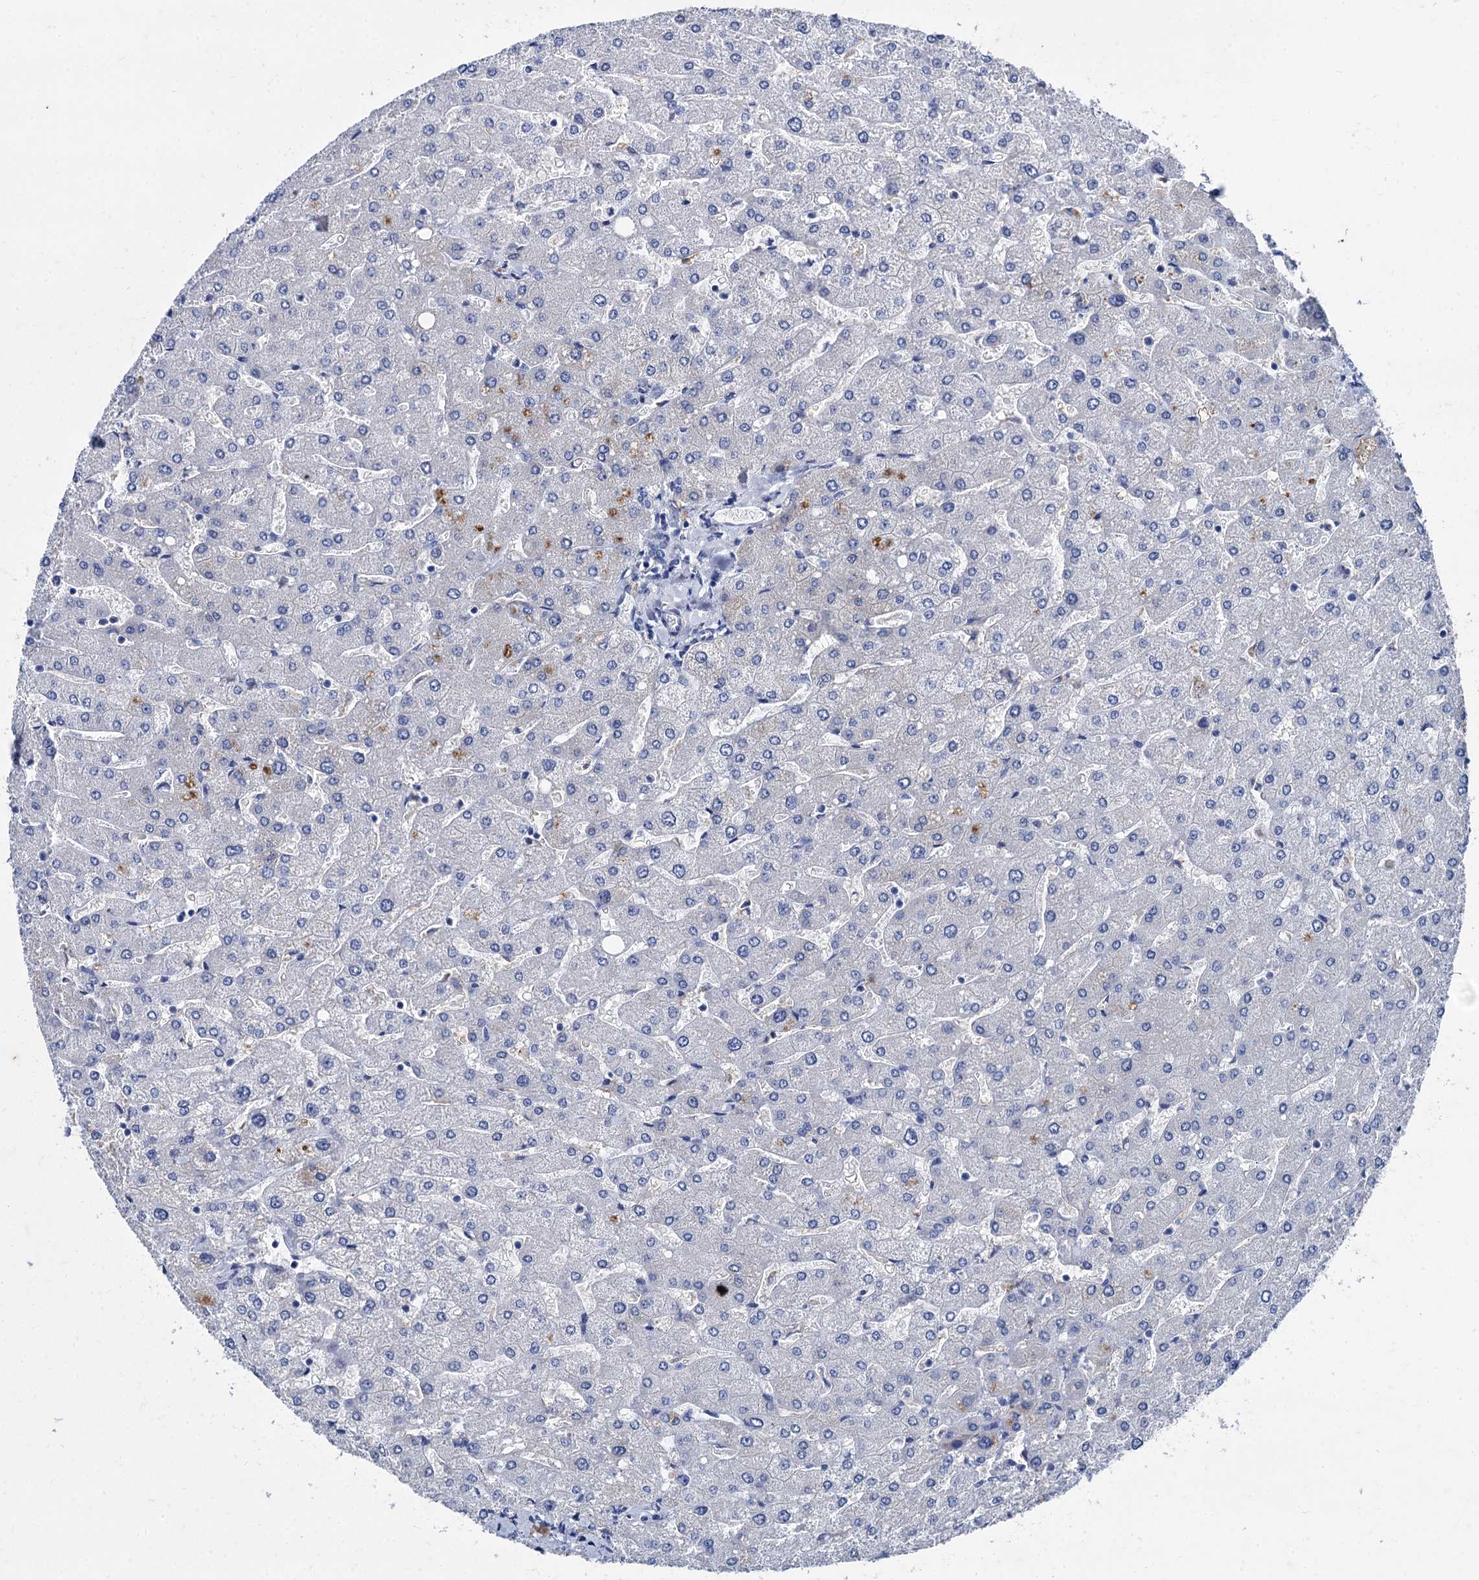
{"staining": {"intensity": "negative", "quantity": "none", "location": "none"}, "tissue": "liver", "cell_type": "Cholangiocytes", "image_type": "normal", "snomed": [{"axis": "morphology", "description": "Normal tissue, NOS"}, {"axis": "topography", "description": "Liver"}], "caption": "There is no significant positivity in cholangiocytes of liver. Brightfield microscopy of immunohistochemistry stained with DAB (brown) and hematoxylin (blue), captured at high magnification.", "gene": "TMEM72", "patient": {"sex": "male", "age": 55}}